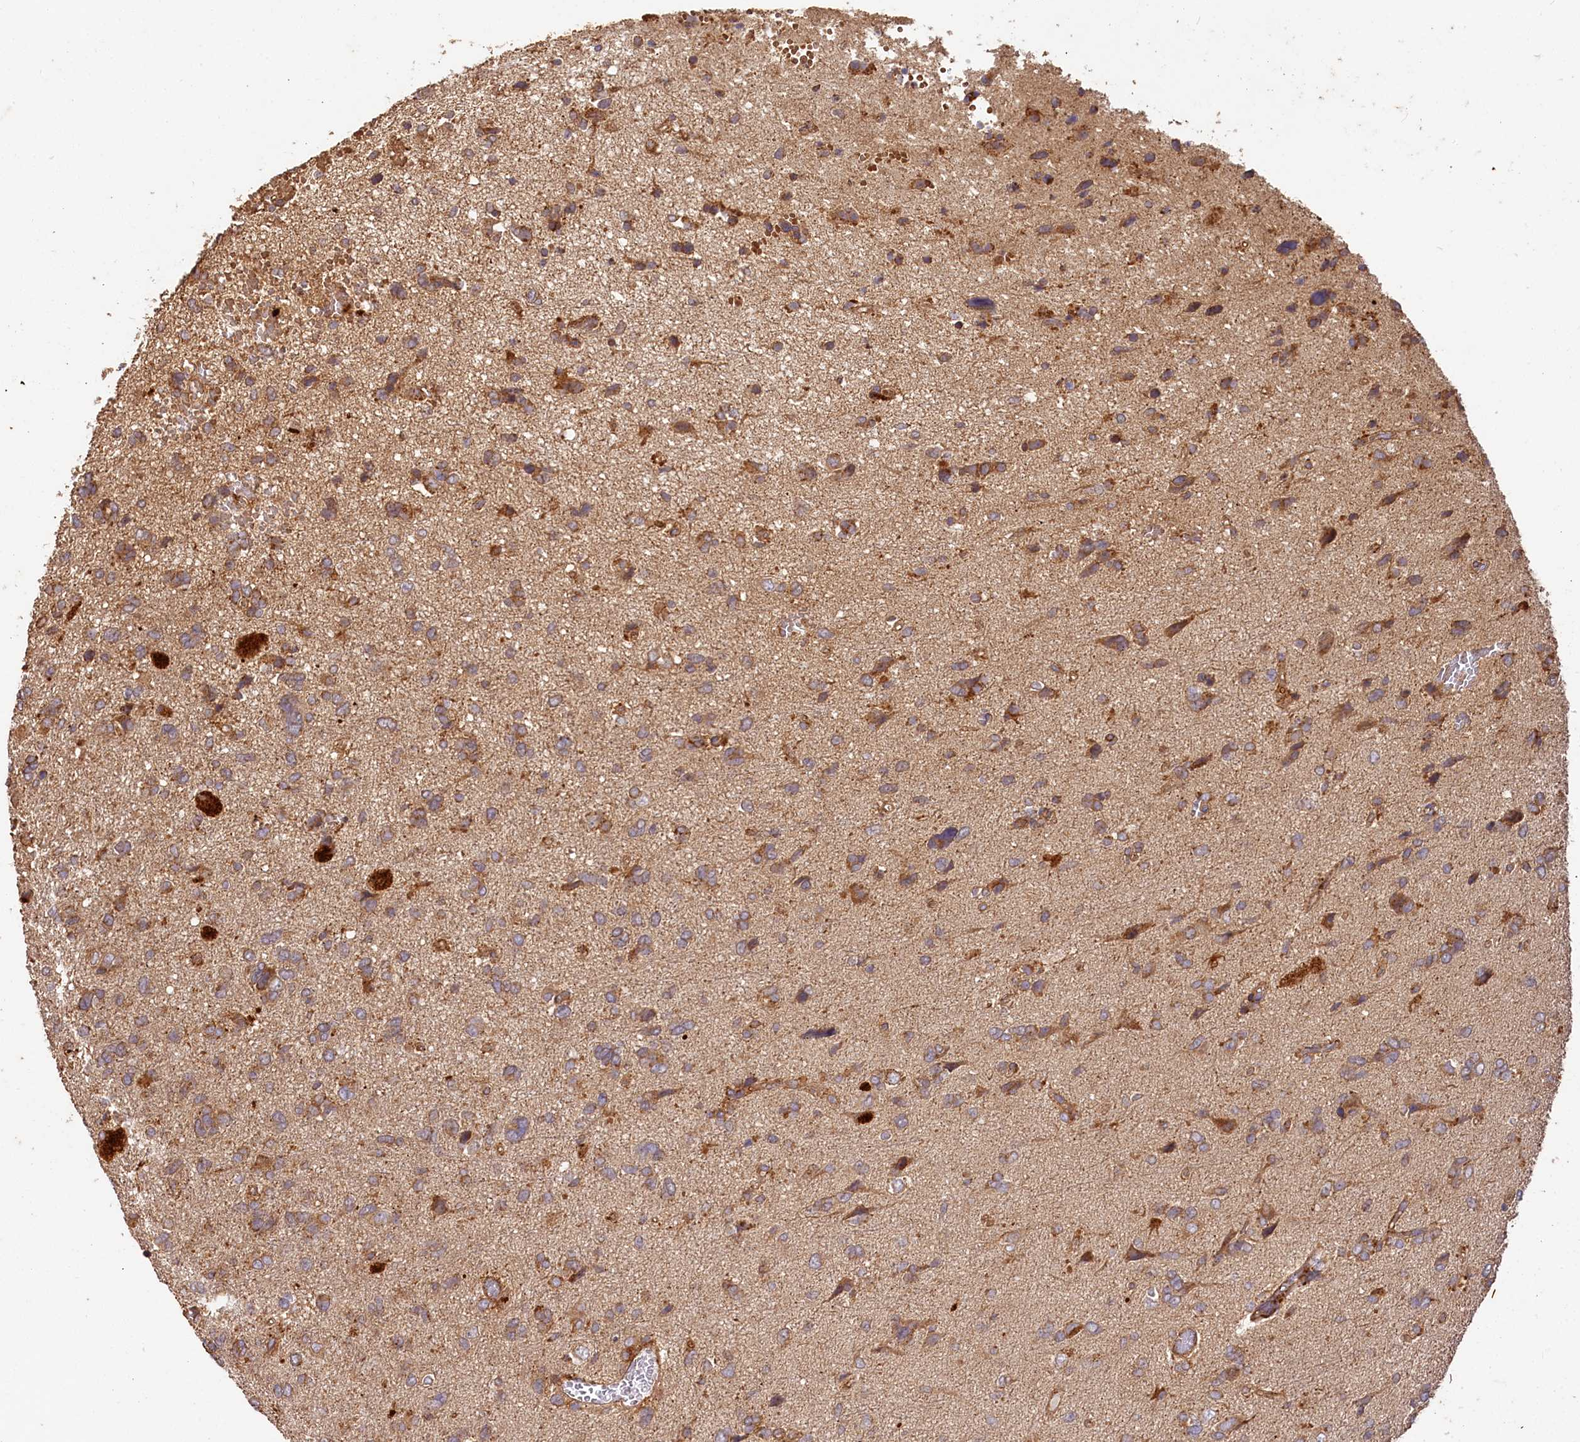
{"staining": {"intensity": "moderate", "quantity": ">75%", "location": "cytoplasmic/membranous"}, "tissue": "glioma", "cell_type": "Tumor cells", "image_type": "cancer", "snomed": [{"axis": "morphology", "description": "Glioma, malignant, High grade"}, {"axis": "topography", "description": "Brain"}], "caption": "Protein expression analysis of human malignant high-grade glioma reveals moderate cytoplasmic/membranous expression in about >75% of tumor cells.", "gene": "WDR73", "patient": {"sex": "female", "age": 59}}